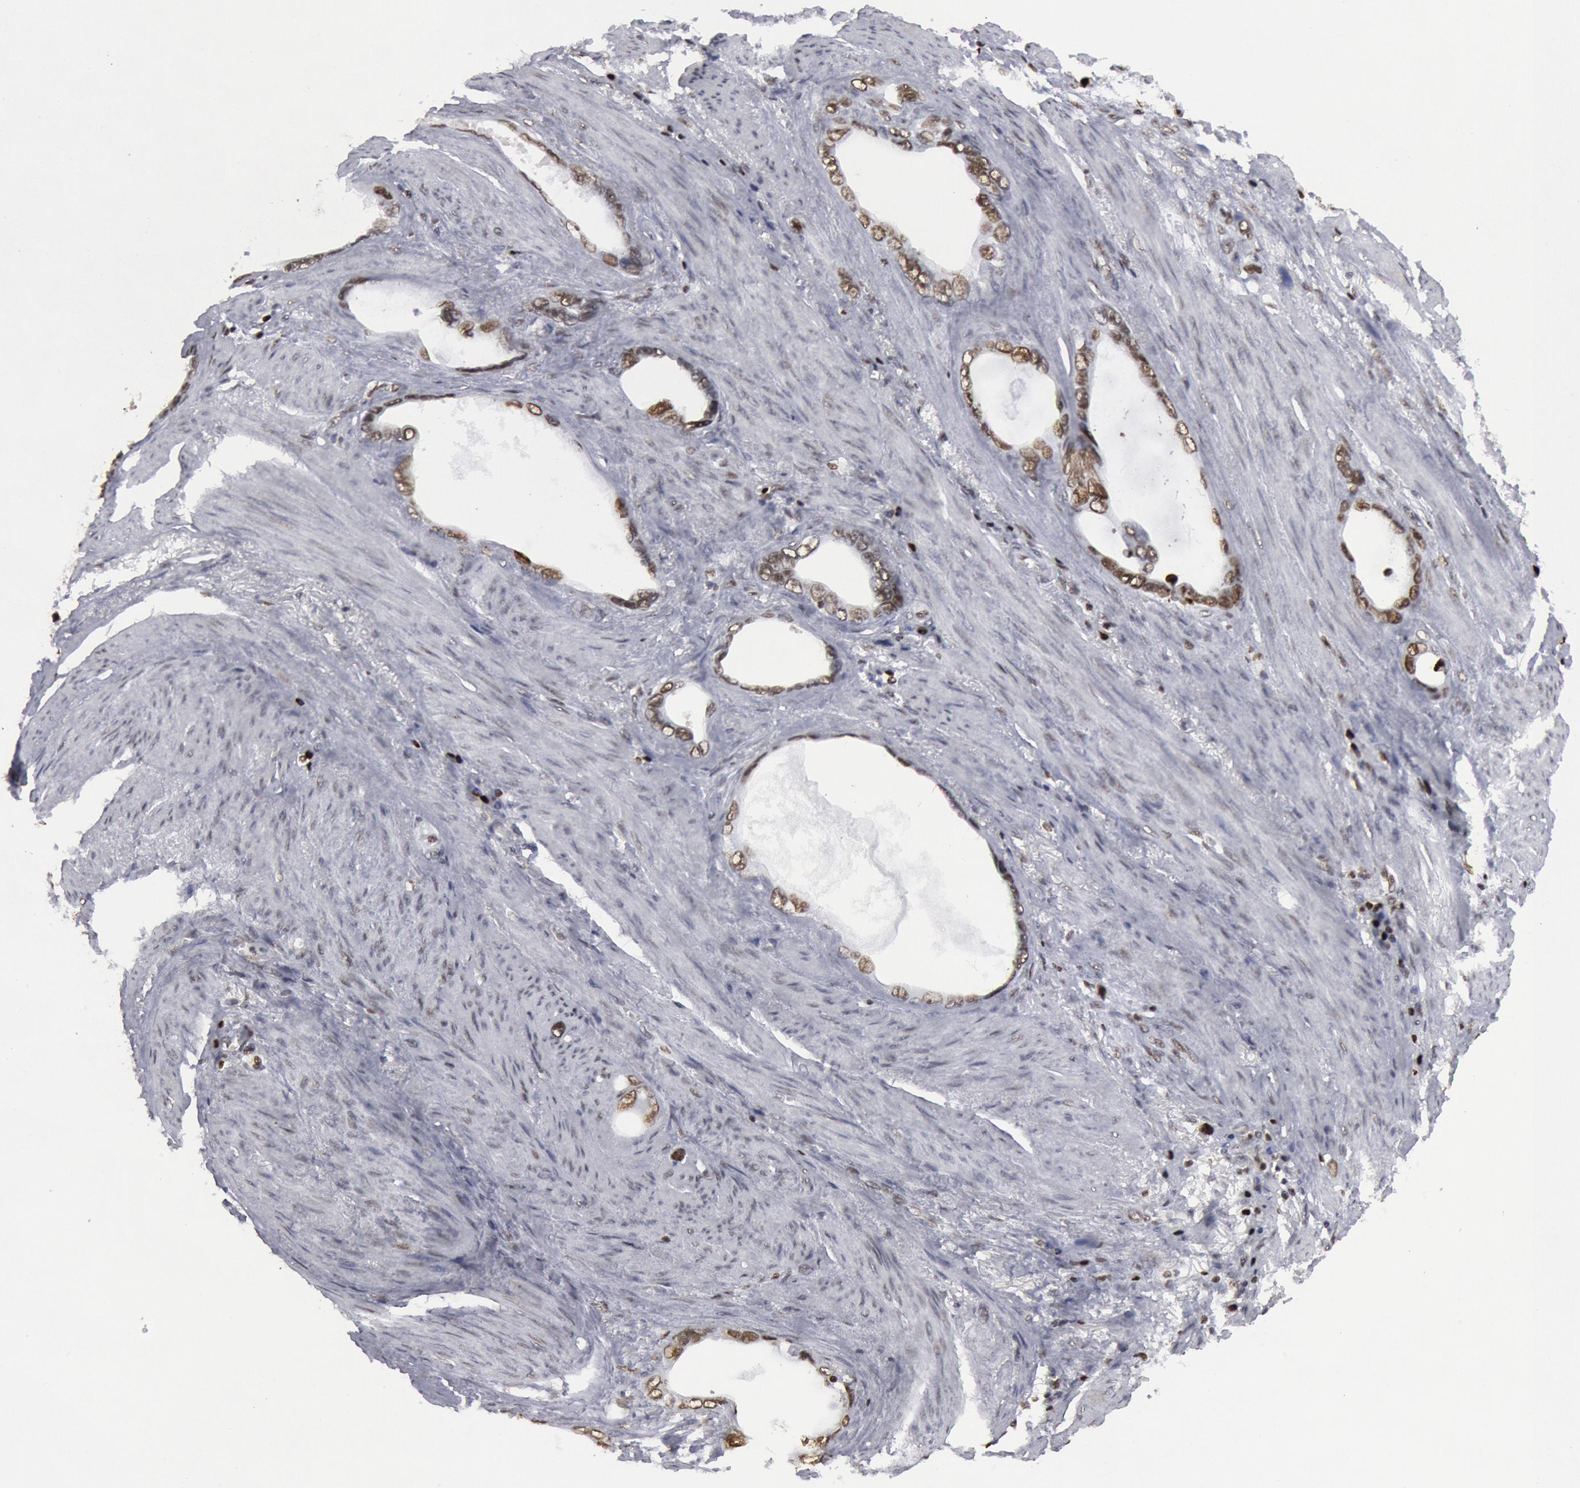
{"staining": {"intensity": "strong", "quantity": "25%-75%", "location": "nuclear"}, "tissue": "stomach cancer", "cell_type": "Tumor cells", "image_type": "cancer", "snomed": [{"axis": "morphology", "description": "Adenocarcinoma, NOS"}, {"axis": "topography", "description": "Stomach"}], "caption": "This photomicrograph shows stomach adenocarcinoma stained with immunohistochemistry to label a protein in brown. The nuclear of tumor cells show strong positivity for the protein. Nuclei are counter-stained blue.", "gene": "SUB1", "patient": {"sex": "male", "age": 78}}